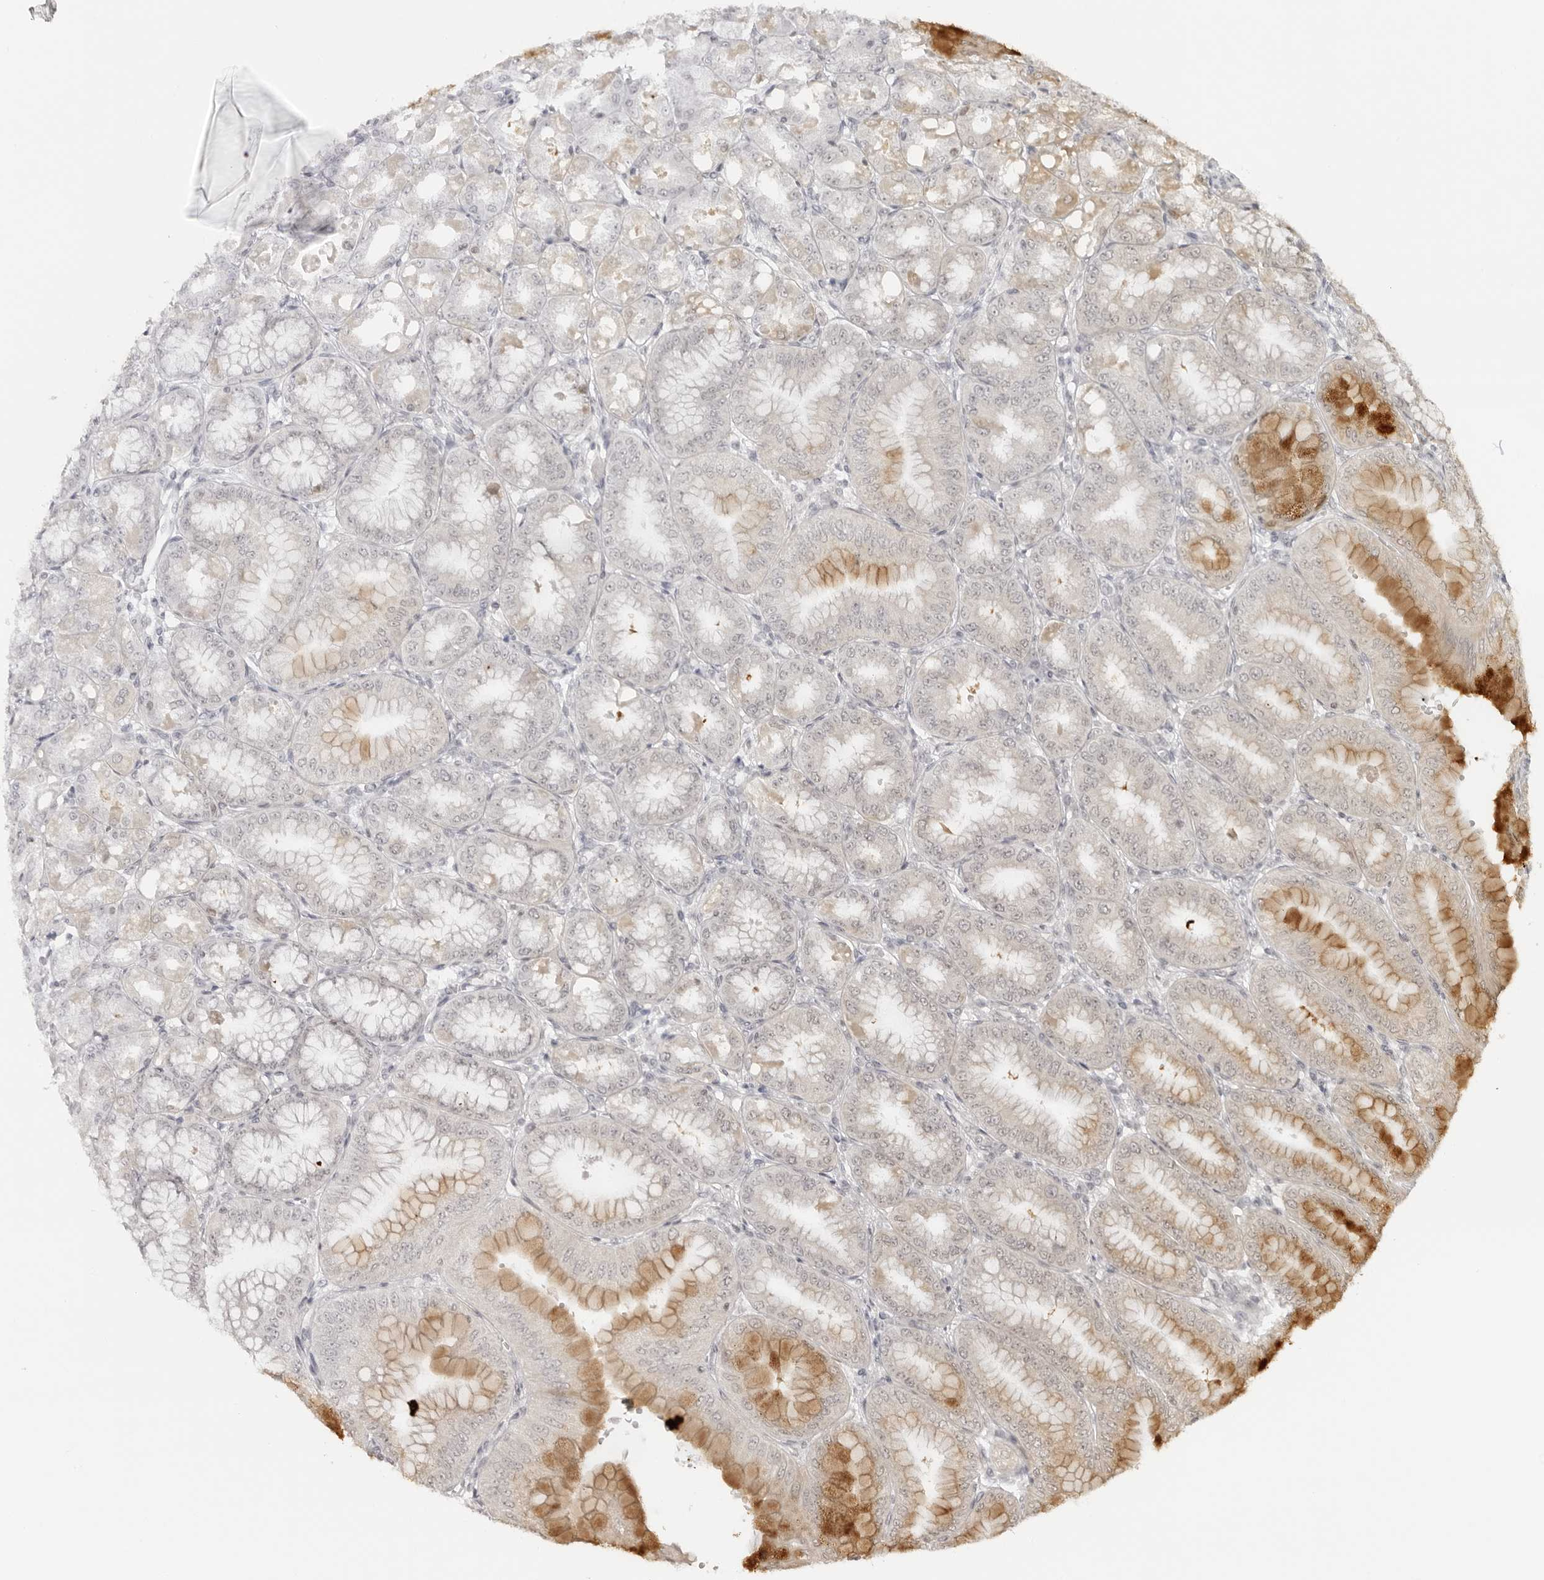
{"staining": {"intensity": "moderate", "quantity": "<25%", "location": "cytoplasmic/membranous"}, "tissue": "stomach", "cell_type": "Glandular cells", "image_type": "normal", "snomed": [{"axis": "morphology", "description": "Normal tissue, NOS"}, {"axis": "topography", "description": "Stomach, lower"}], "caption": "Unremarkable stomach demonstrates moderate cytoplasmic/membranous staining in about <25% of glandular cells.", "gene": "PRRC2C", "patient": {"sex": "male", "age": 71}}